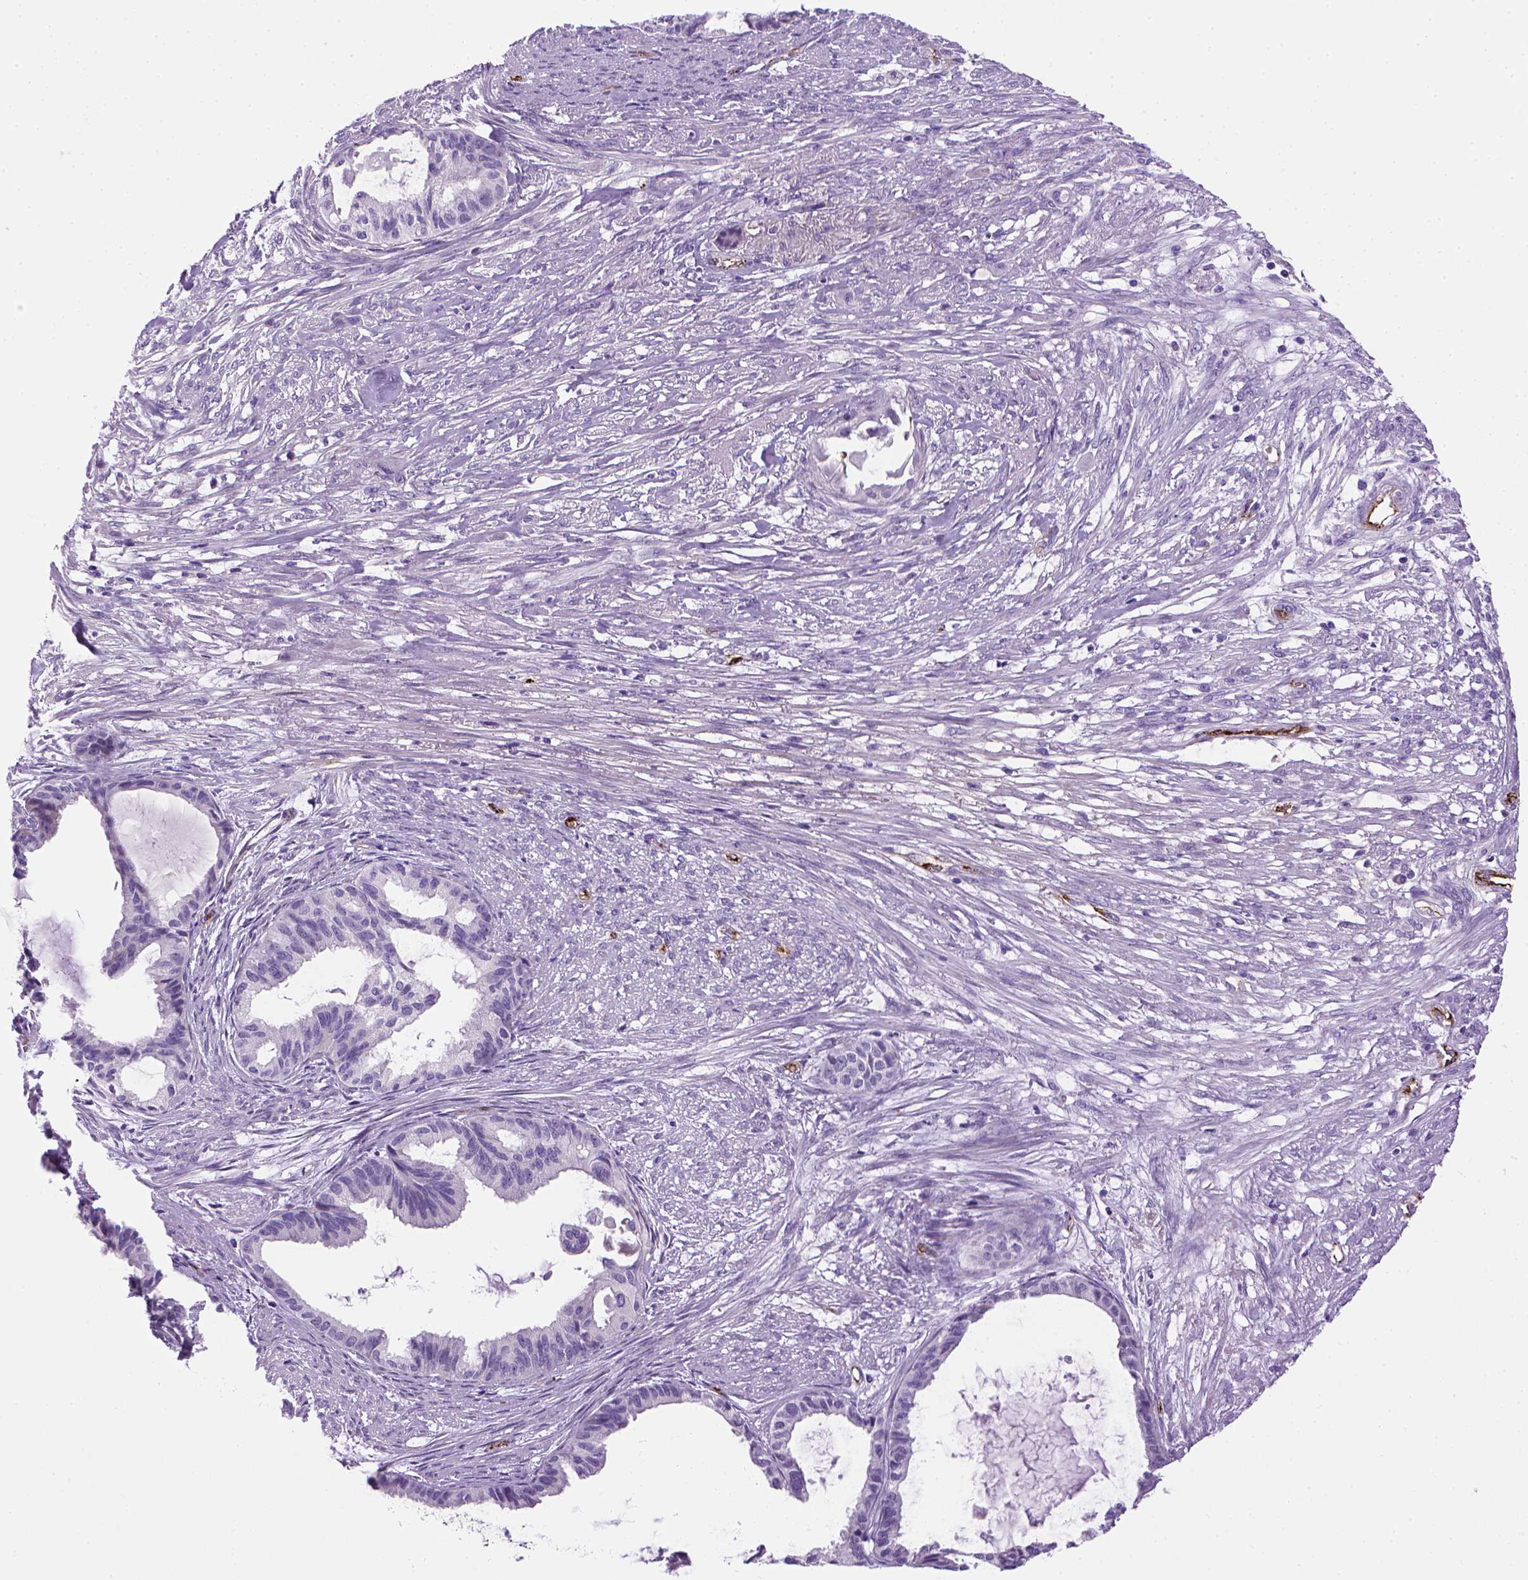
{"staining": {"intensity": "negative", "quantity": "none", "location": "none"}, "tissue": "endometrial cancer", "cell_type": "Tumor cells", "image_type": "cancer", "snomed": [{"axis": "morphology", "description": "Adenocarcinoma, NOS"}, {"axis": "topography", "description": "Endometrium"}], "caption": "High power microscopy image of an IHC image of endometrial adenocarcinoma, revealing no significant positivity in tumor cells. (Brightfield microscopy of DAB (3,3'-diaminobenzidine) immunohistochemistry at high magnification).", "gene": "VWF", "patient": {"sex": "female", "age": 86}}